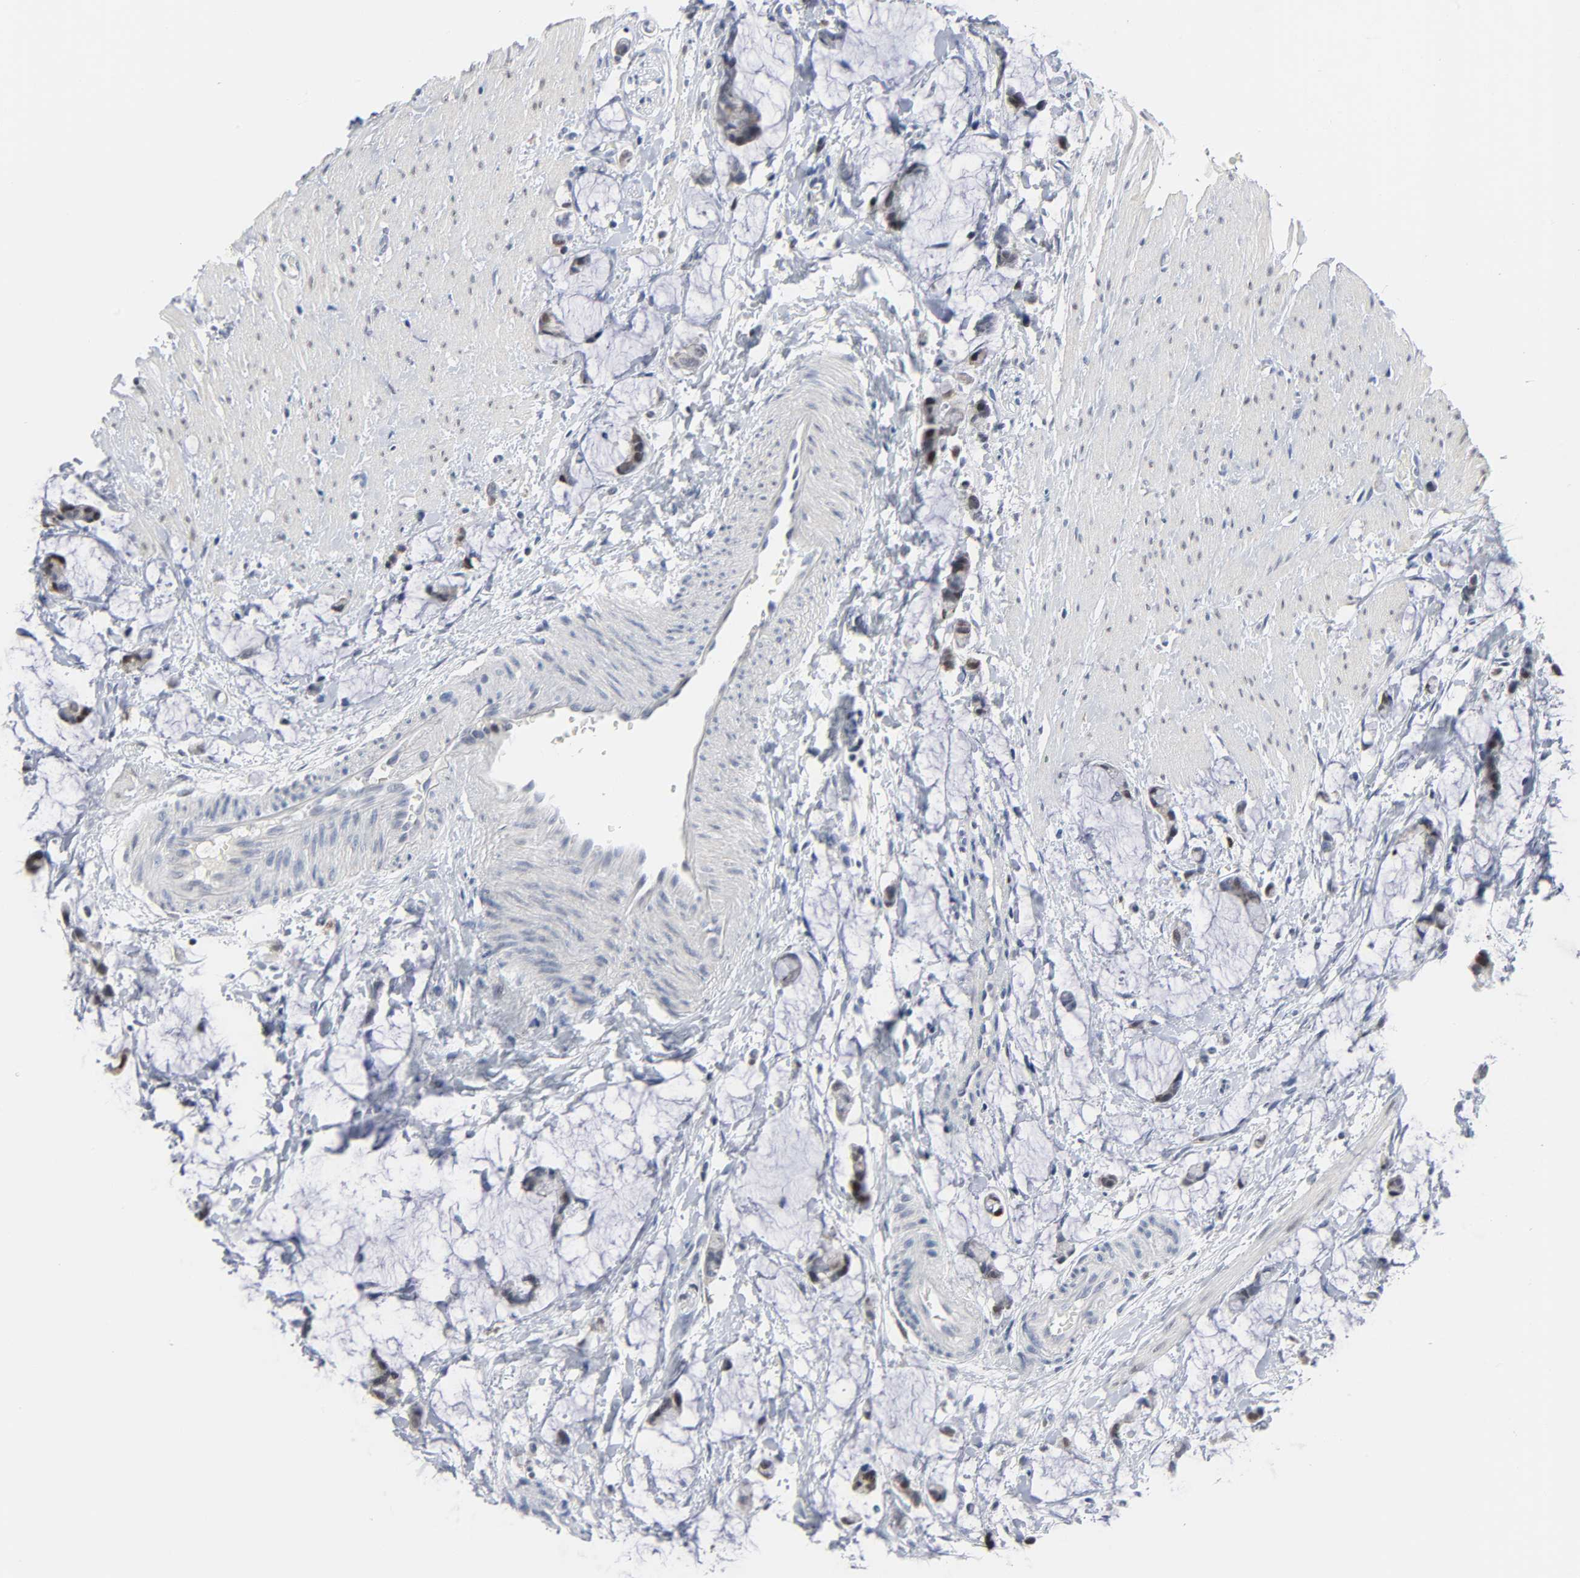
{"staining": {"intensity": "weak", "quantity": "25%-75%", "location": "cytoplasmic/membranous"}, "tissue": "colorectal cancer", "cell_type": "Tumor cells", "image_type": "cancer", "snomed": [{"axis": "morphology", "description": "Adenocarcinoma, NOS"}, {"axis": "topography", "description": "Colon"}], "caption": "Immunohistochemistry (IHC) histopathology image of colorectal adenocarcinoma stained for a protein (brown), which demonstrates low levels of weak cytoplasmic/membranous expression in approximately 25%-75% of tumor cells.", "gene": "WEE1", "patient": {"sex": "male", "age": 14}}